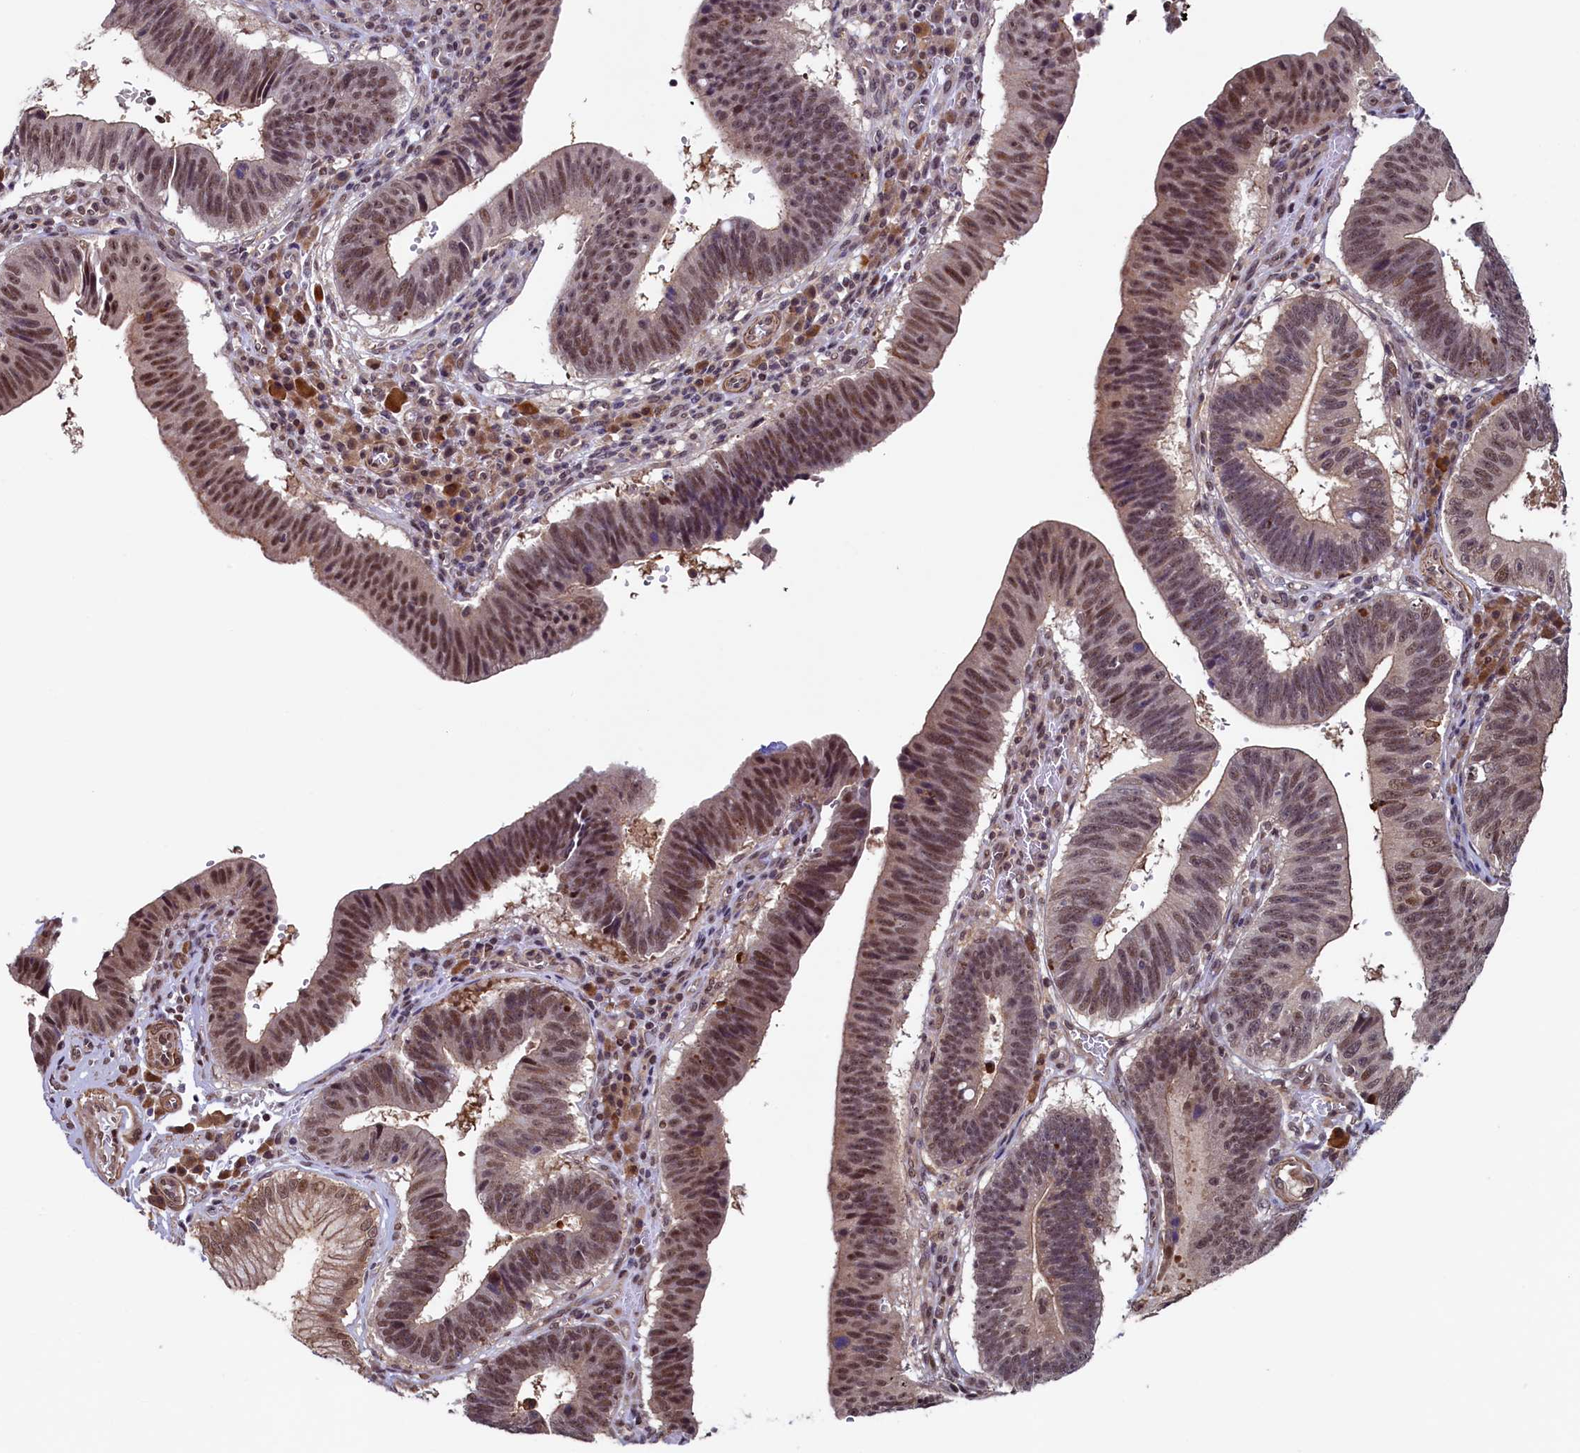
{"staining": {"intensity": "moderate", "quantity": ">75%", "location": "nuclear"}, "tissue": "stomach cancer", "cell_type": "Tumor cells", "image_type": "cancer", "snomed": [{"axis": "morphology", "description": "Adenocarcinoma, NOS"}, {"axis": "topography", "description": "Stomach"}], "caption": "An image of human stomach adenocarcinoma stained for a protein shows moderate nuclear brown staining in tumor cells. (Stains: DAB (3,3'-diaminobenzidine) in brown, nuclei in blue, Microscopy: brightfield microscopy at high magnification).", "gene": "LEO1", "patient": {"sex": "male", "age": 59}}